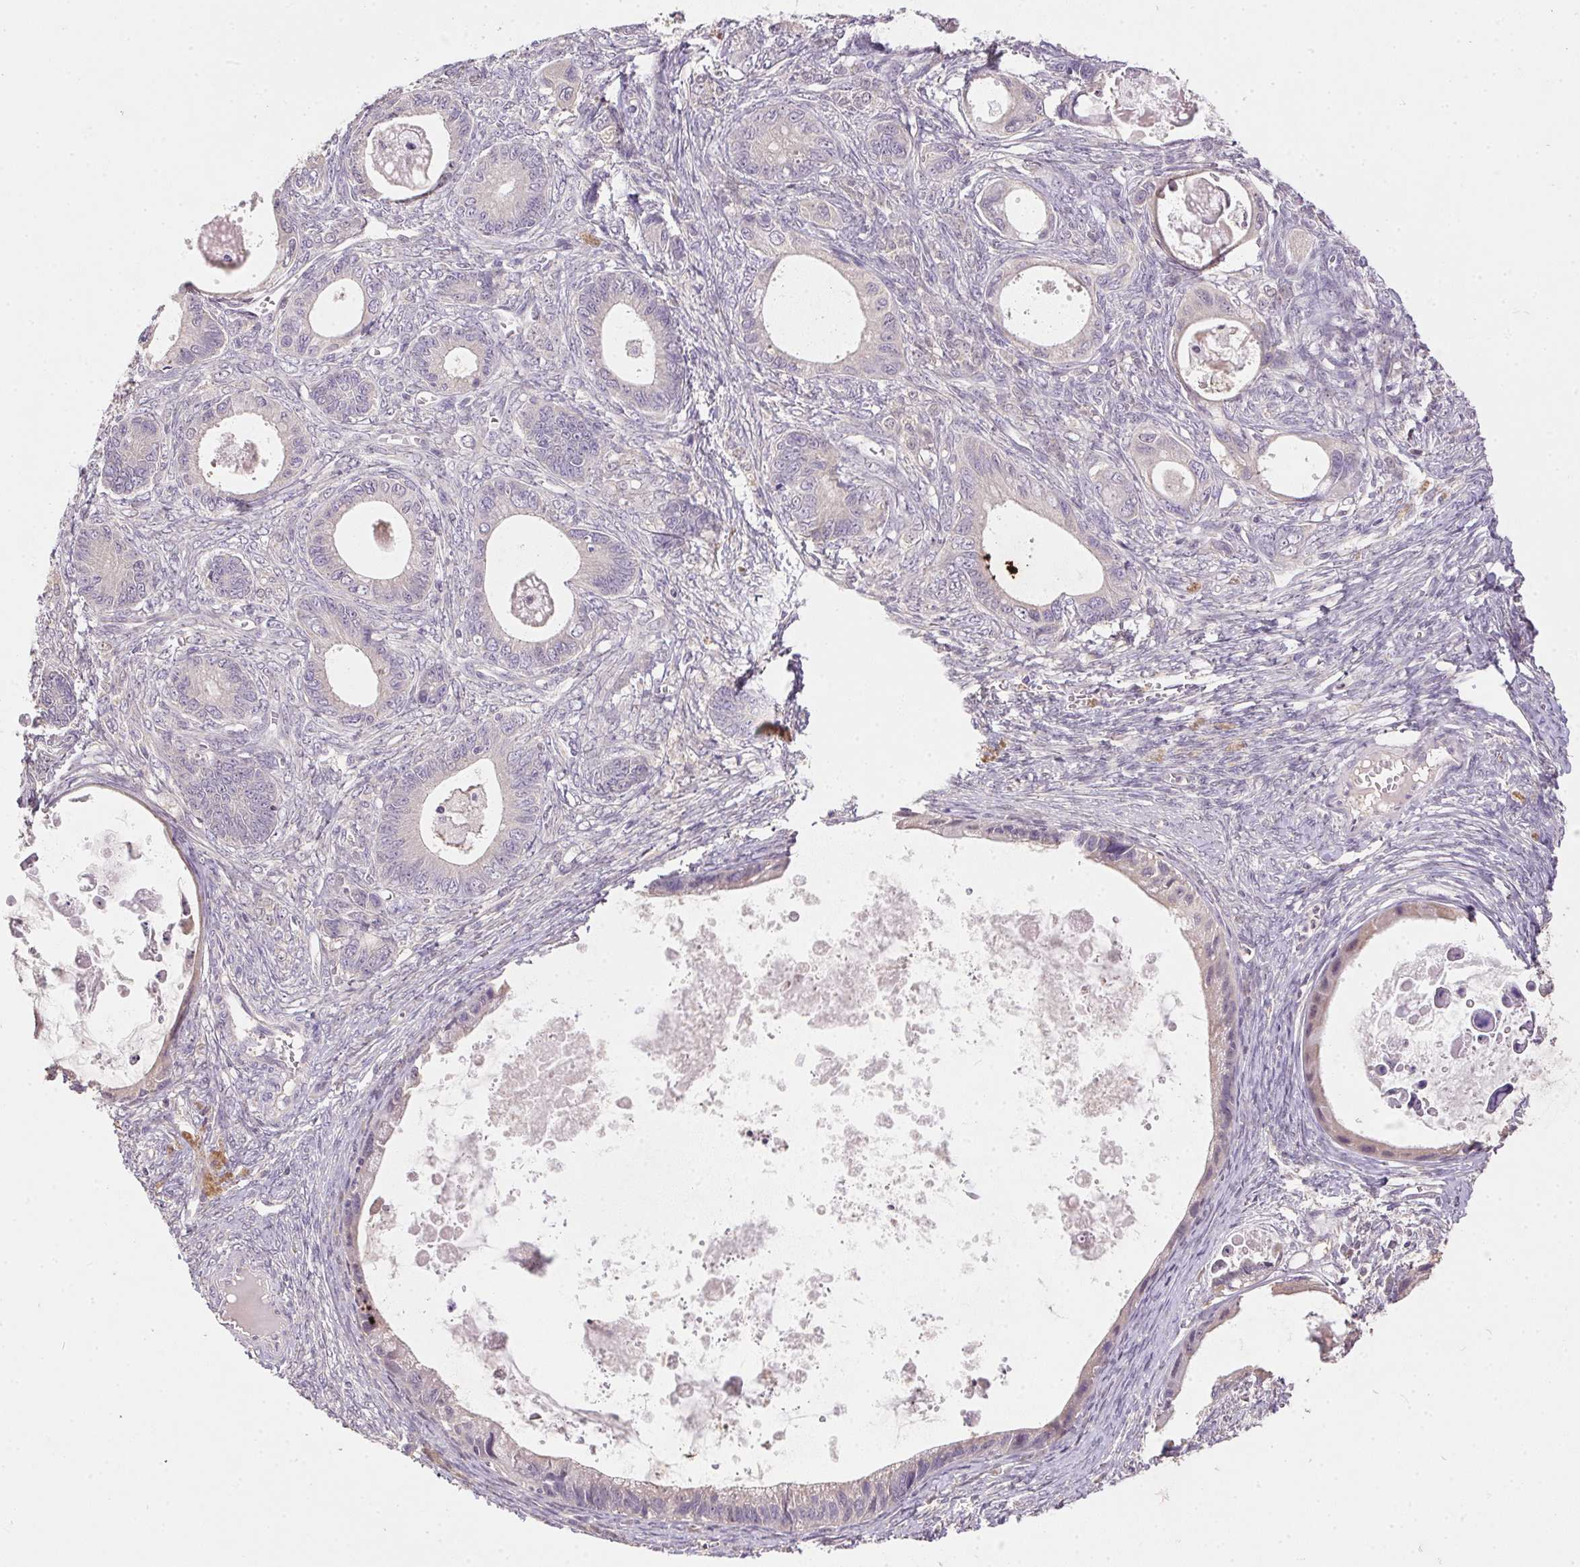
{"staining": {"intensity": "weak", "quantity": "<25%", "location": "cytoplasmic/membranous"}, "tissue": "ovarian cancer", "cell_type": "Tumor cells", "image_type": "cancer", "snomed": [{"axis": "morphology", "description": "Cystadenocarcinoma, mucinous, NOS"}, {"axis": "topography", "description": "Ovary"}], "caption": "Image shows no protein positivity in tumor cells of ovarian cancer tissue.", "gene": "ALDH8A1", "patient": {"sex": "female", "age": 64}}